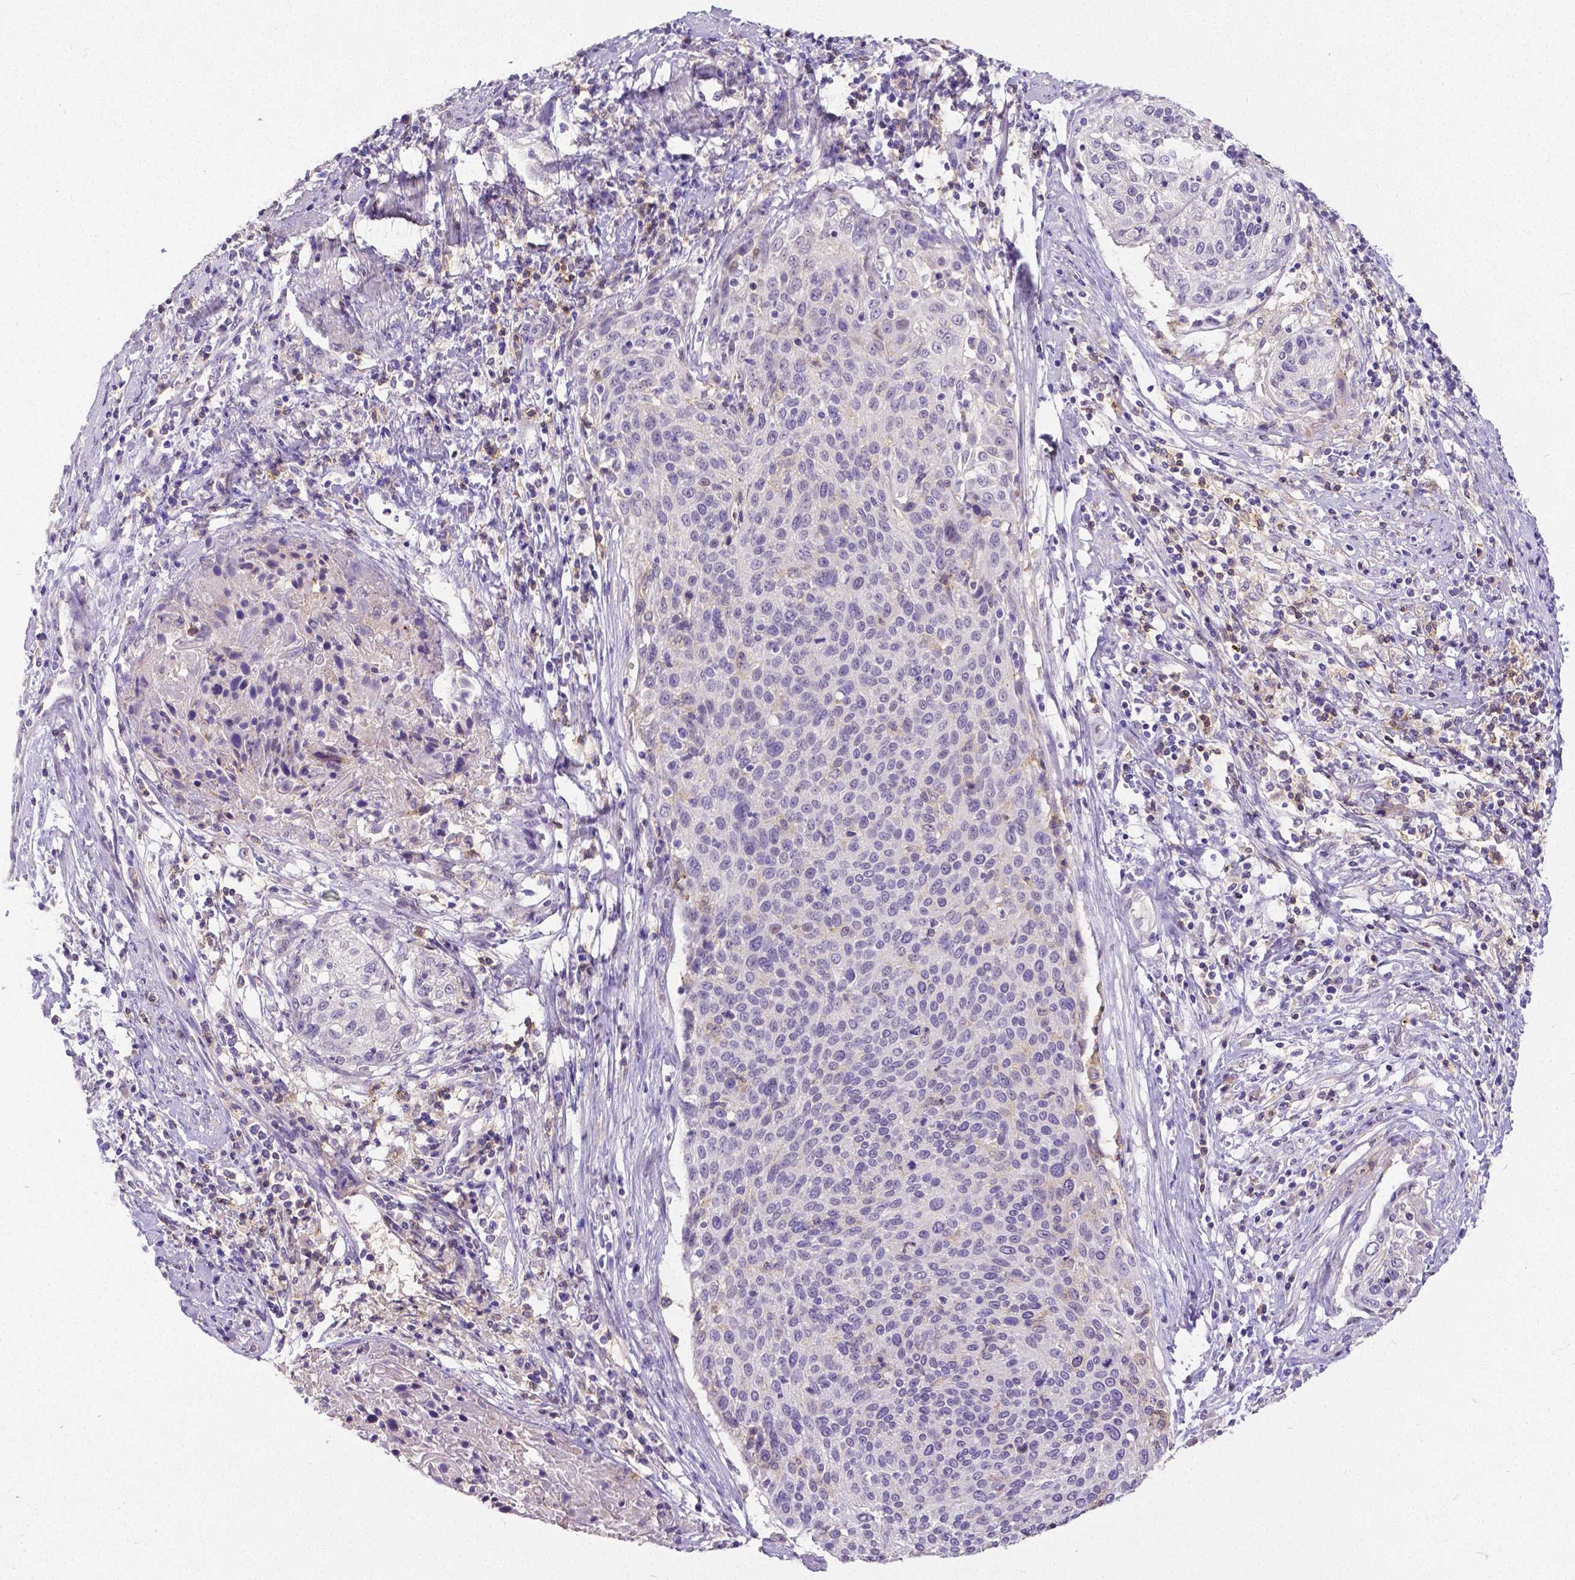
{"staining": {"intensity": "negative", "quantity": "none", "location": "none"}, "tissue": "cervical cancer", "cell_type": "Tumor cells", "image_type": "cancer", "snomed": [{"axis": "morphology", "description": "Squamous cell carcinoma, NOS"}, {"axis": "topography", "description": "Cervix"}], "caption": "Cervical cancer (squamous cell carcinoma) stained for a protein using IHC displays no positivity tumor cells.", "gene": "CD4", "patient": {"sex": "female", "age": 31}}